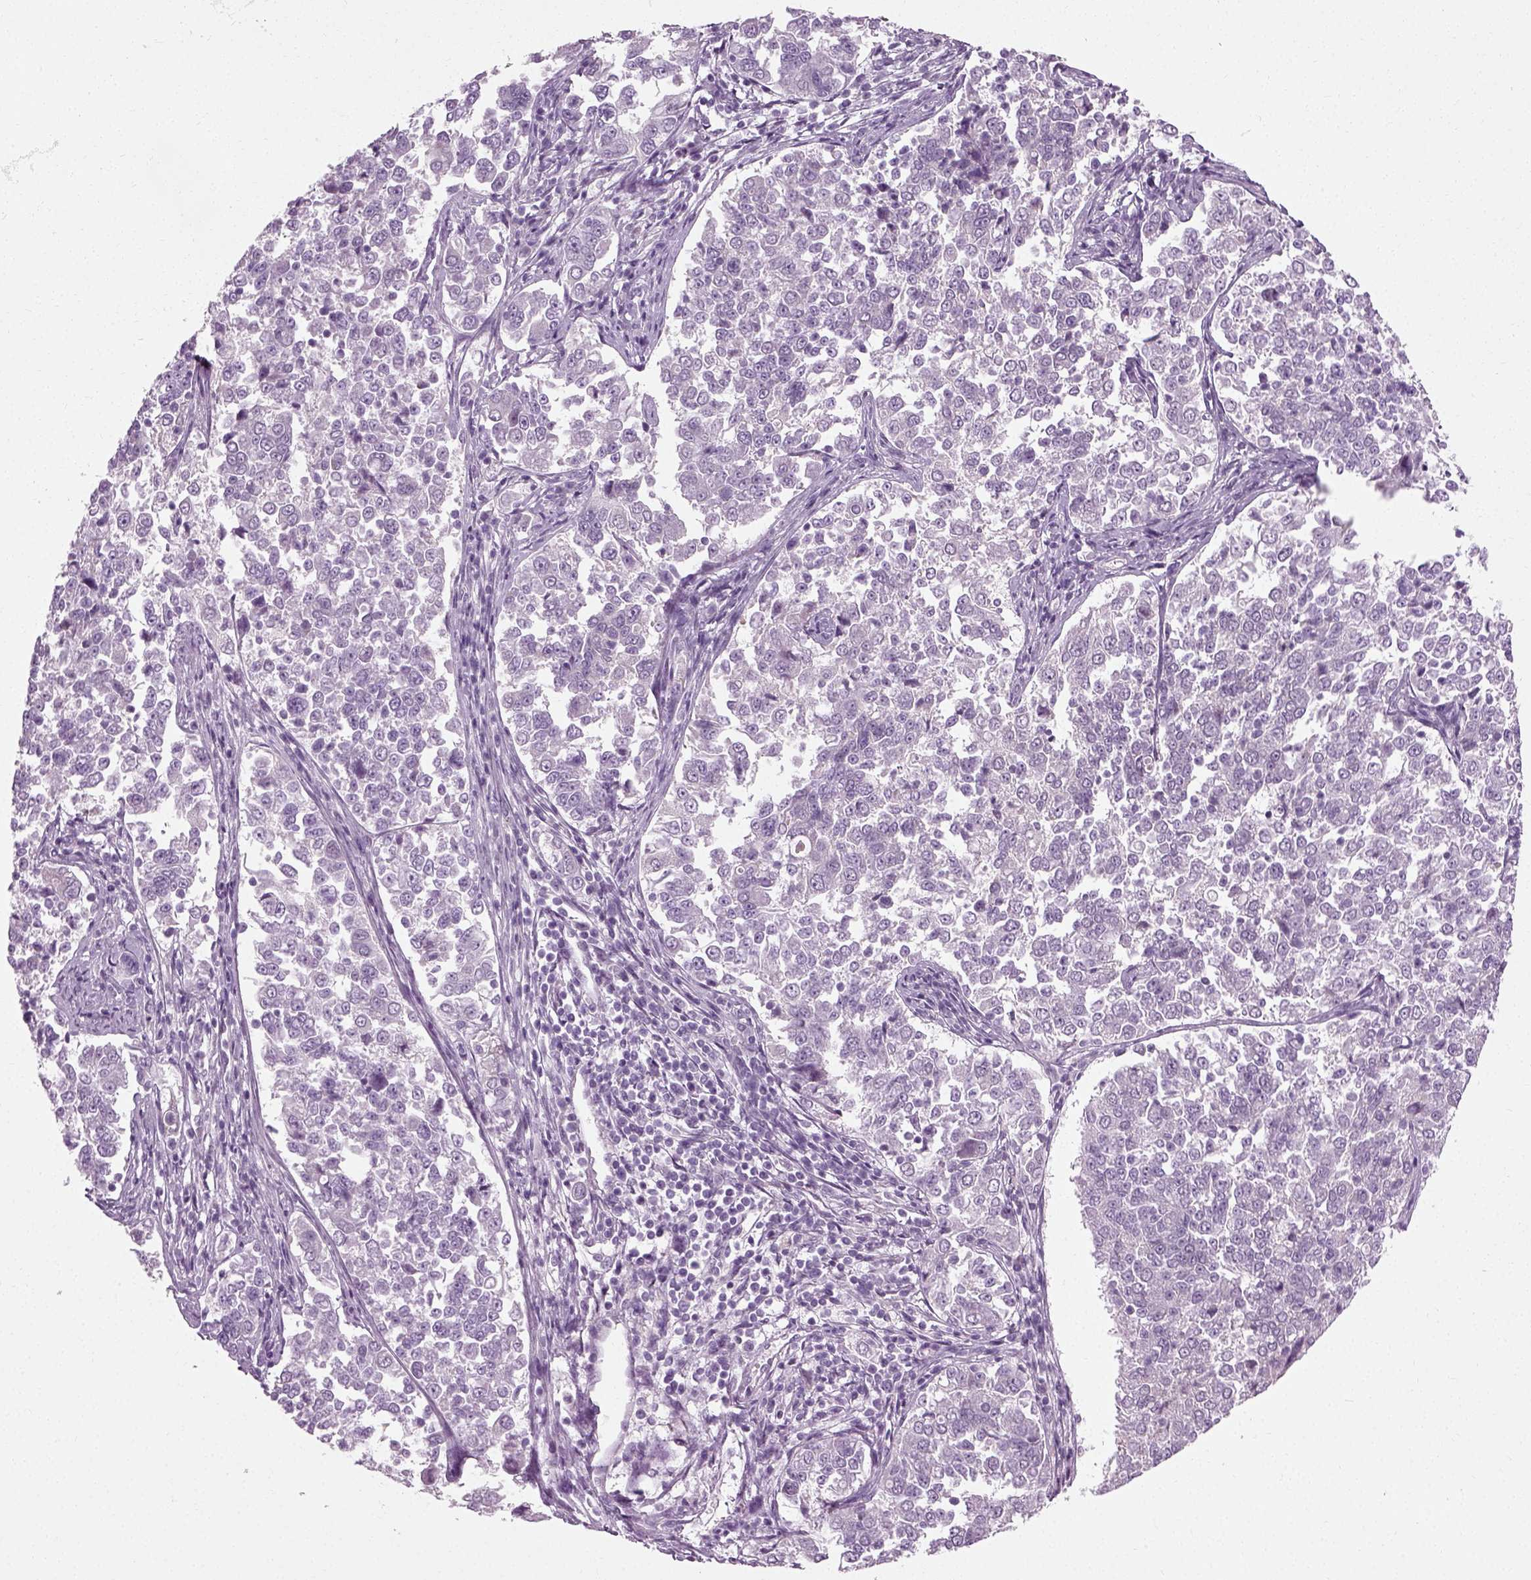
{"staining": {"intensity": "negative", "quantity": "none", "location": "none"}, "tissue": "endometrial cancer", "cell_type": "Tumor cells", "image_type": "cancer", "snomed": [{"axis": "morphology", "description": "Adenocarcinoma, NOS"}, {"axis": "topography", "description": "Endometrium"}], "caption": "This is a micrograph of IHC staining of endometrial cancer, which shows no positivity in tumor cells.", "gene": "SCG5", "patient": {"sex": "female", "age": 43}}